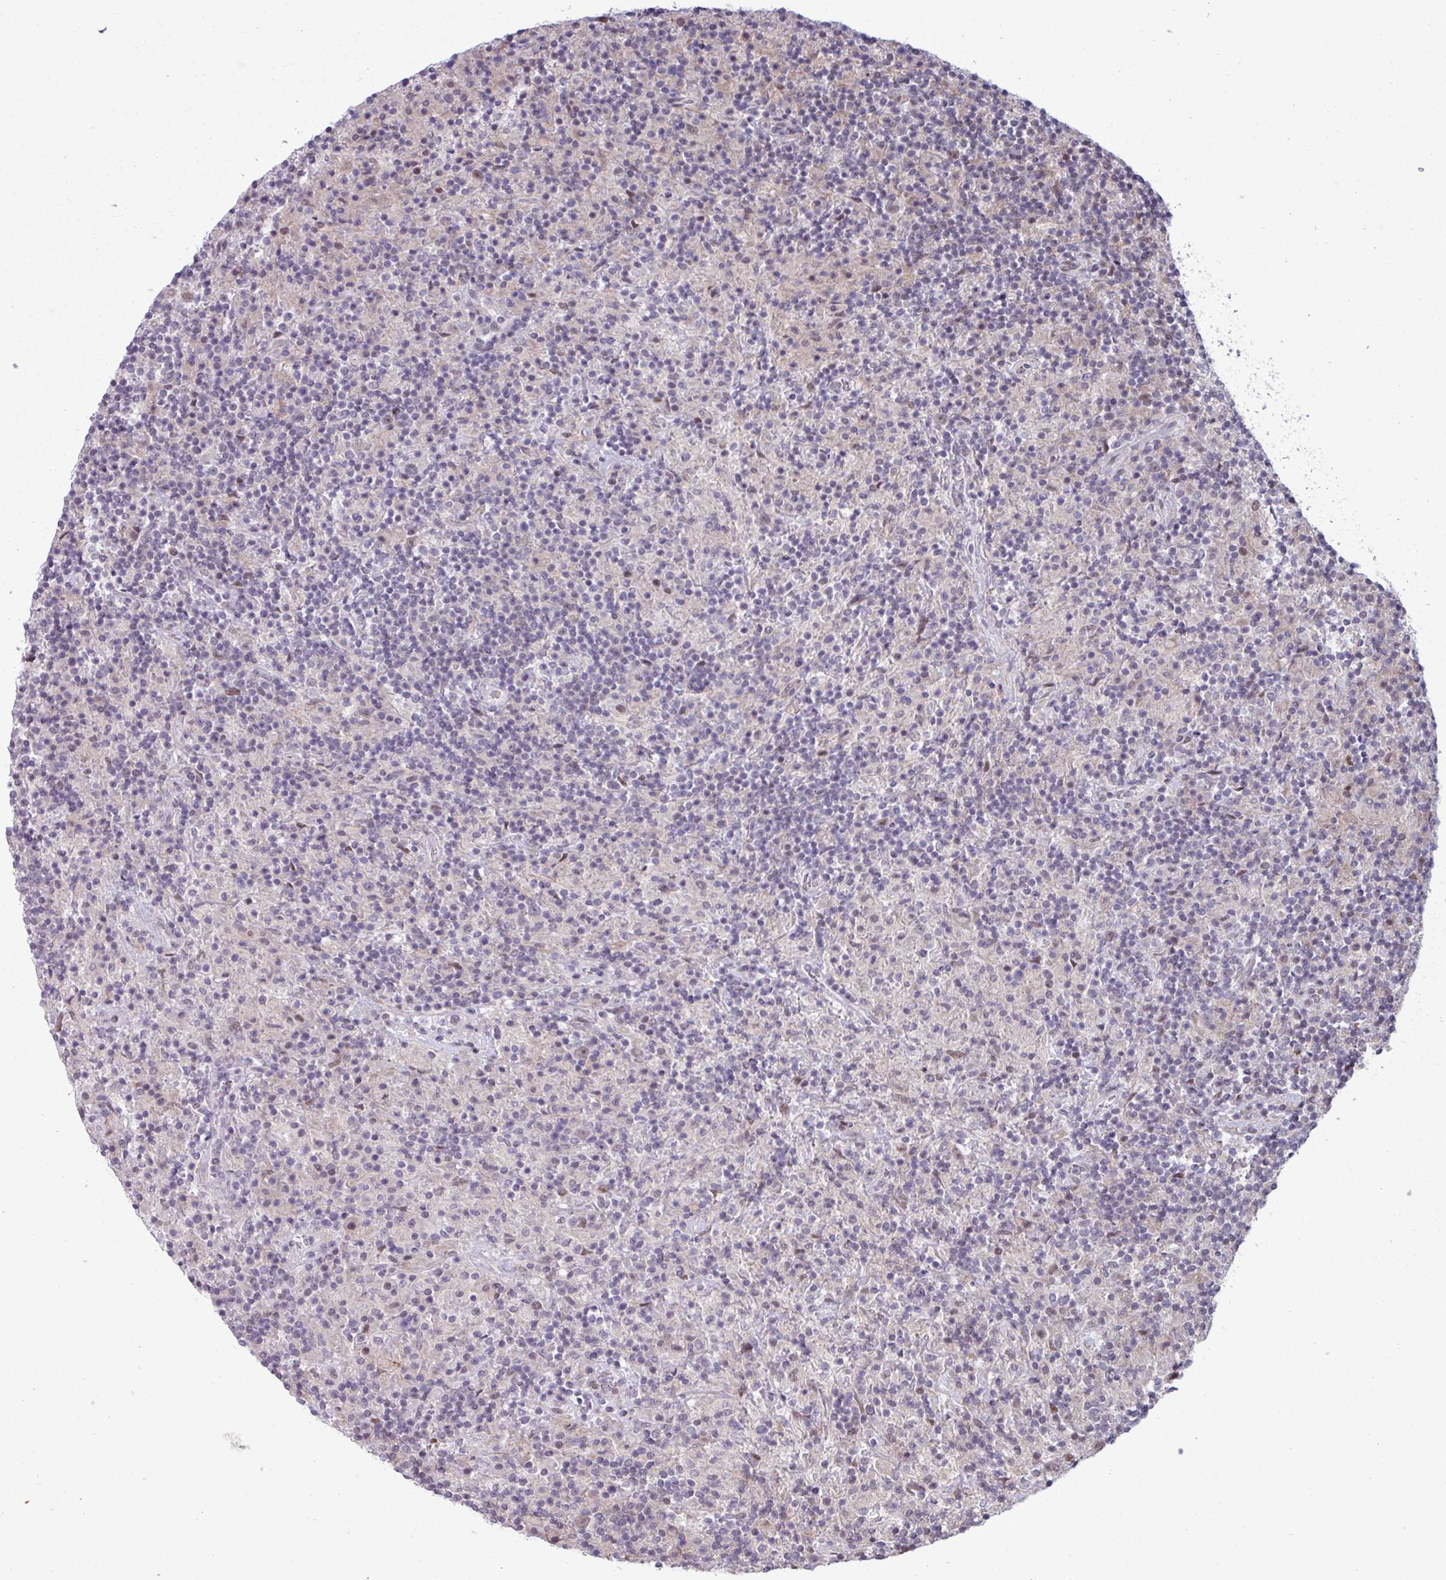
{"staining": {"intensity": "weak", "quantity": "<25%", "location": "nuclear"}, "tissue": "lymphoma", "cell_type": "Tumor cells", "image_type": "cancer", "snomed": [{"axis": "morphology", "description": "Hodgkin's disease, NOS"}, {"axis": "topography", "description": "Lymph node"}], "caption": "Tumor cells show no significant protein staining in lymphoma.", "gene": "NOTCH2", "patient": {"sex": "male", "age": 70}}